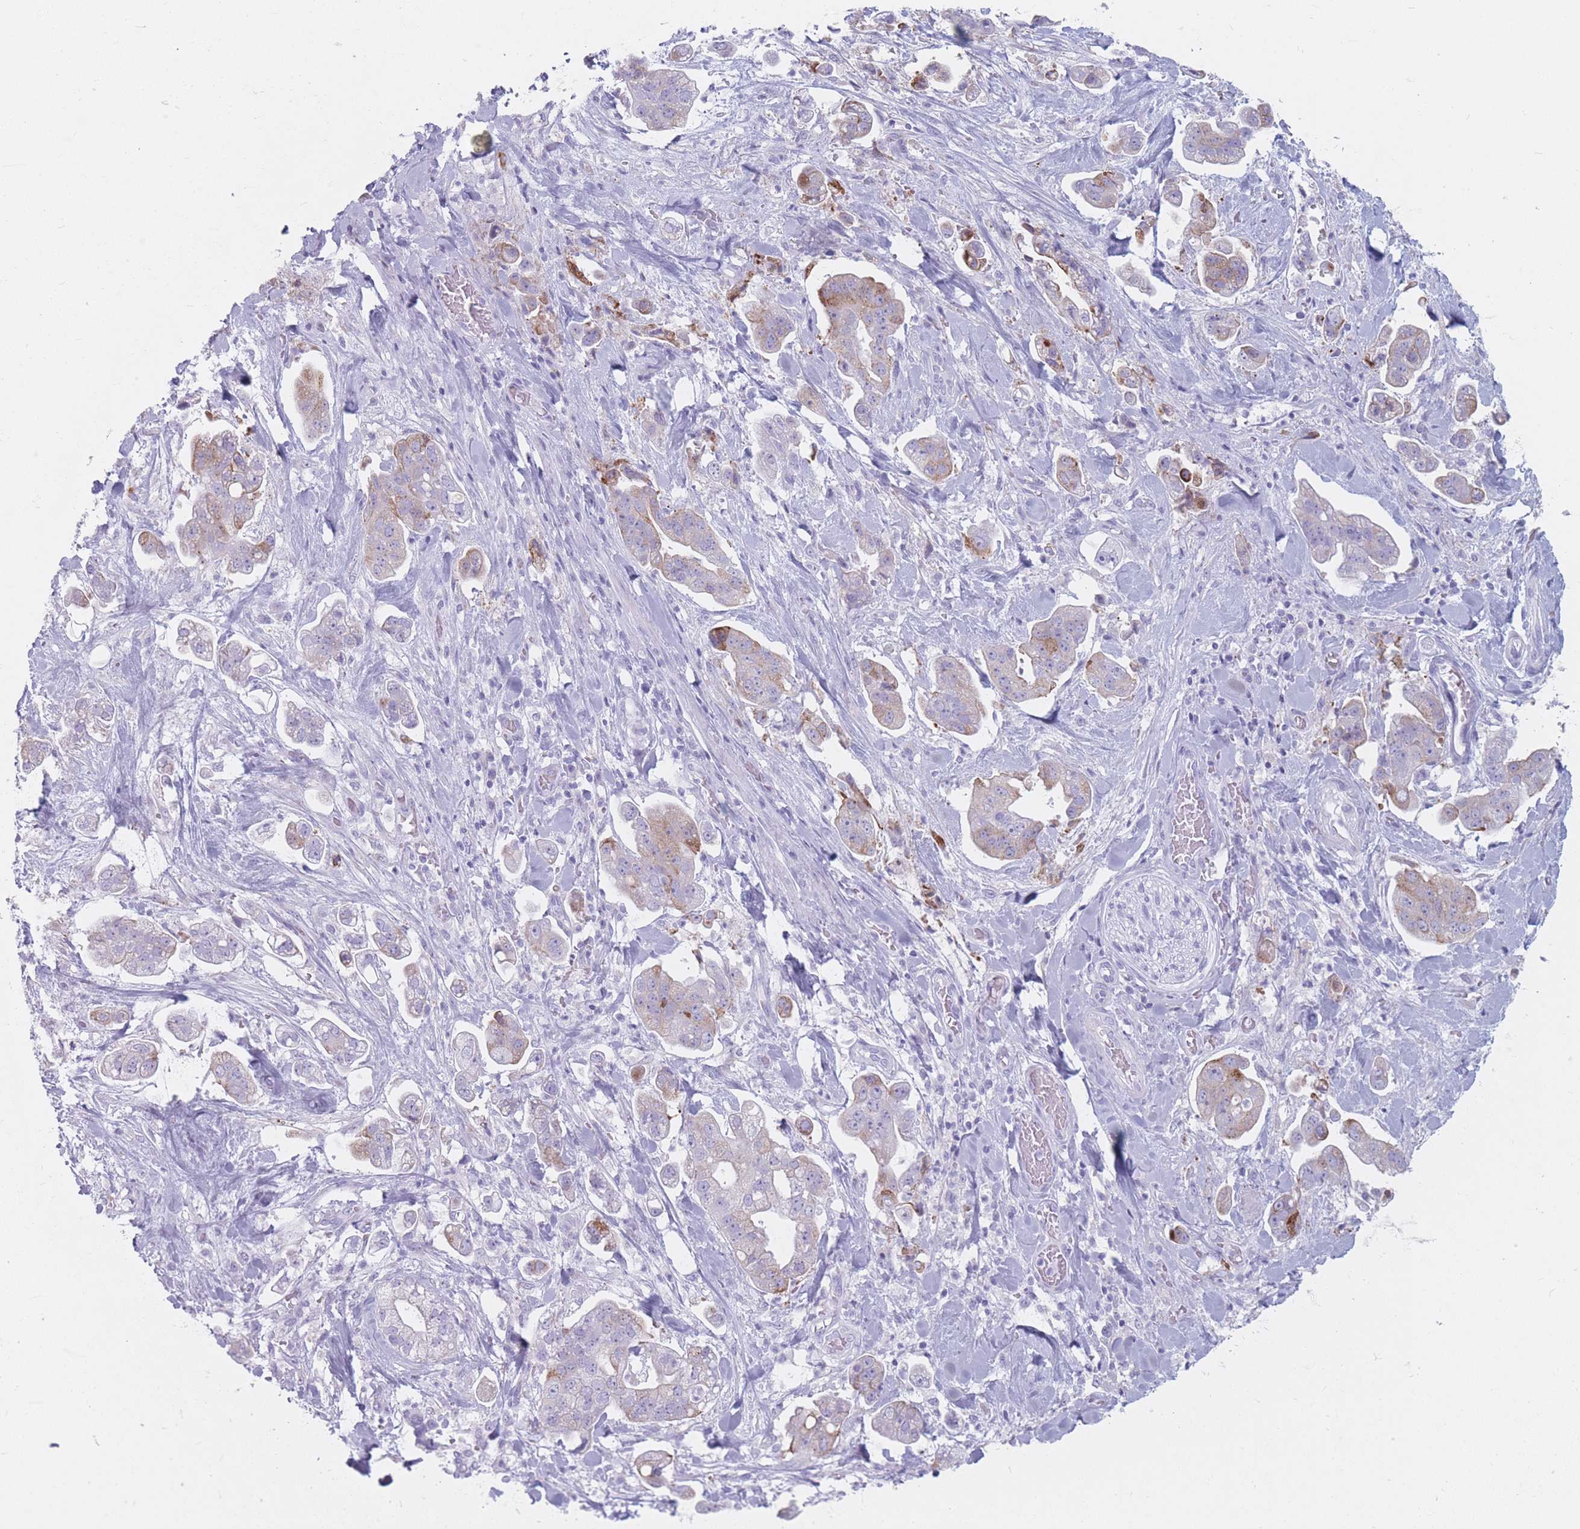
{"staining": {"intensity": "moderate", "quantity": "<25%", "location": "cytoplasmic/membranous"}, "tissue": "stomach cancer", "cell_type": "Tumor cells", "image_type": "cancer", "snomed": [{"axis": "morphology", "description": "Adenocarcinoma, NOS"}, {"axis": "topography", "description": "Stomach"}], "caption": "Immunohistochemistry image of neoplastic tissue: human stomach adenocarcinoma stained using IHC displays low levels of moderate protein expression localized specifically in the cytoplasmic/membranous of tumor cells, appearing as a cytoplasmic/membranous brown color.", "gene": "ST3GAL5", "patient": {"sex": "male", "age": 62}}